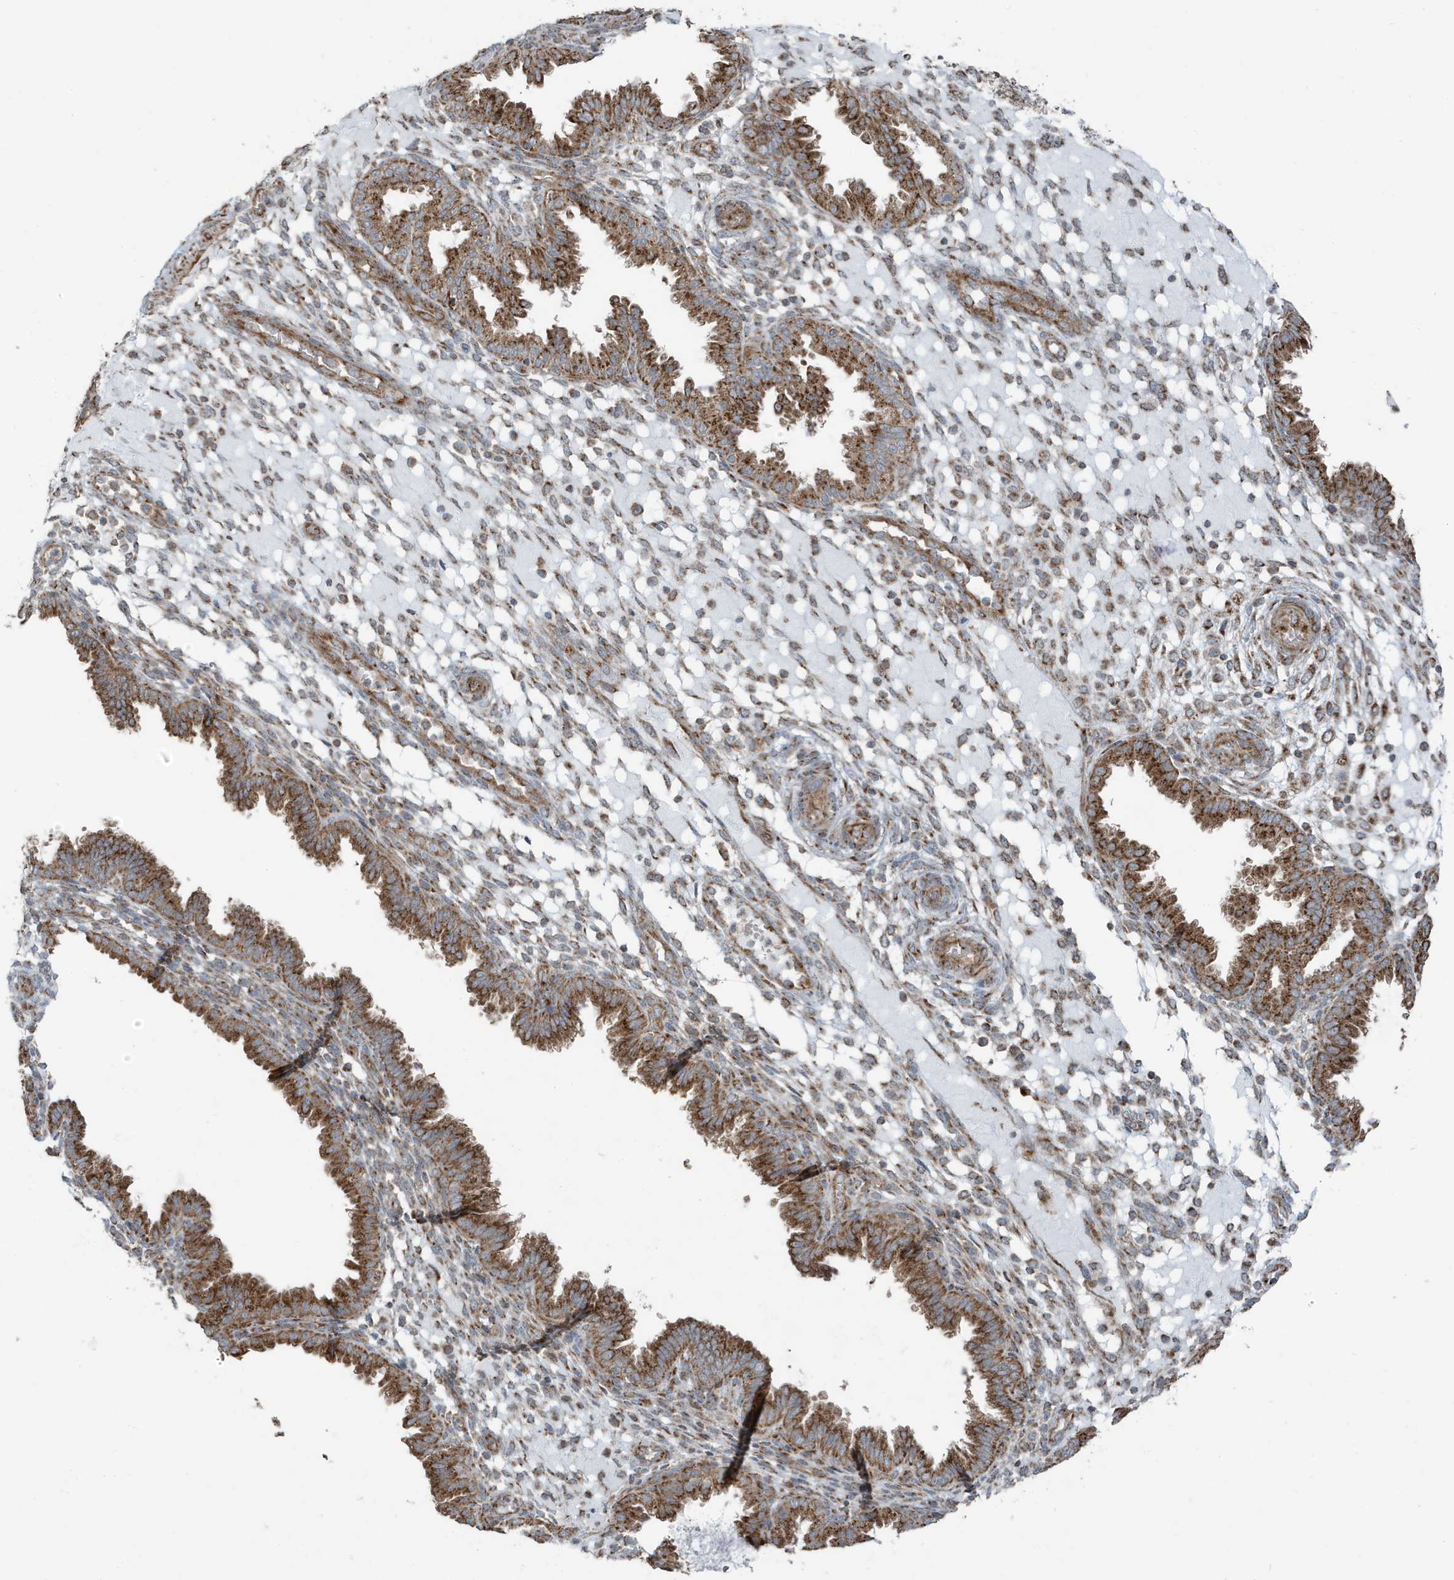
{"staining": {"intensity": "moderate", "quantity": "25%-75%", "location": "cytoplasmic/membranous"}, "tissue": "endometrium", "cell_type": "Cells in endometrial stroma", "image_type": "normal", "snomed": [{"axis": "morphology", "description": "Normal tissue, NOS"}, {"axis": "topography", "description": "Endometrium"}], "caption": "IHC (DAB) staining of benign endometrium shows moderate cytoplasmic/membranous protein staining in approximately 25%-75% of cells in endometrial stroma.", "gene": "GOLGA4", "patient": {"sex": "female", "age": 33}}